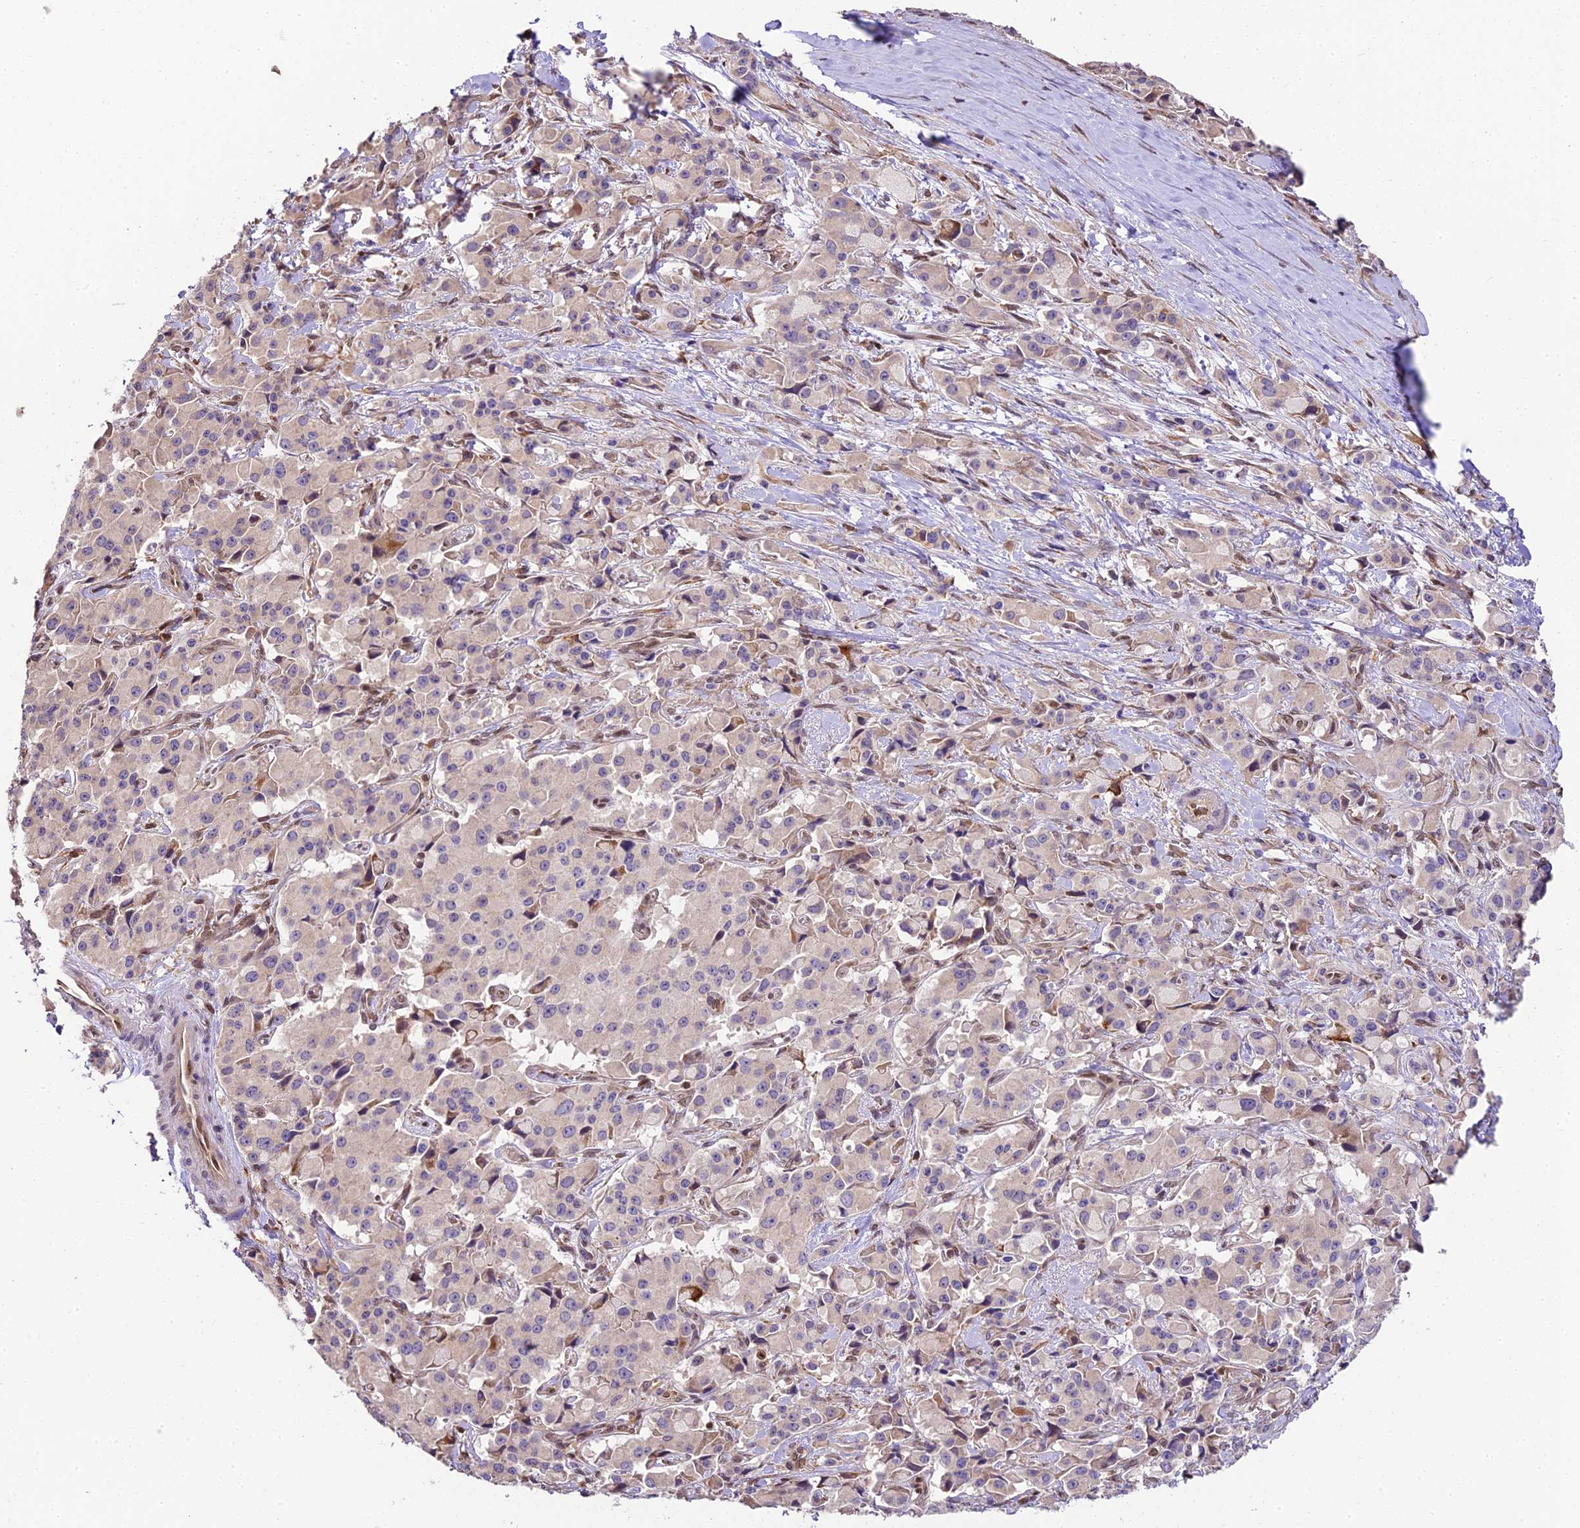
{"staining": {"intensity": "negative", "quantity": "none", "location": "none"}, "tissue": "pancreatic cancer", "cell_type": "Tumor cells", "image_type": "cancer", "snomed": [{"axis": "morphology", "description": "Adenocarcinoma, NOS"}, {"axis": "topography", "description": "Pancreas"}], "caption": "Immunohistochemistry of human pancreatic cancer (adenocarcinoma) exhibits no staining in tumor cells.", "gene": "TRIM22", "patient": {"sex": "male", "age": 65}}